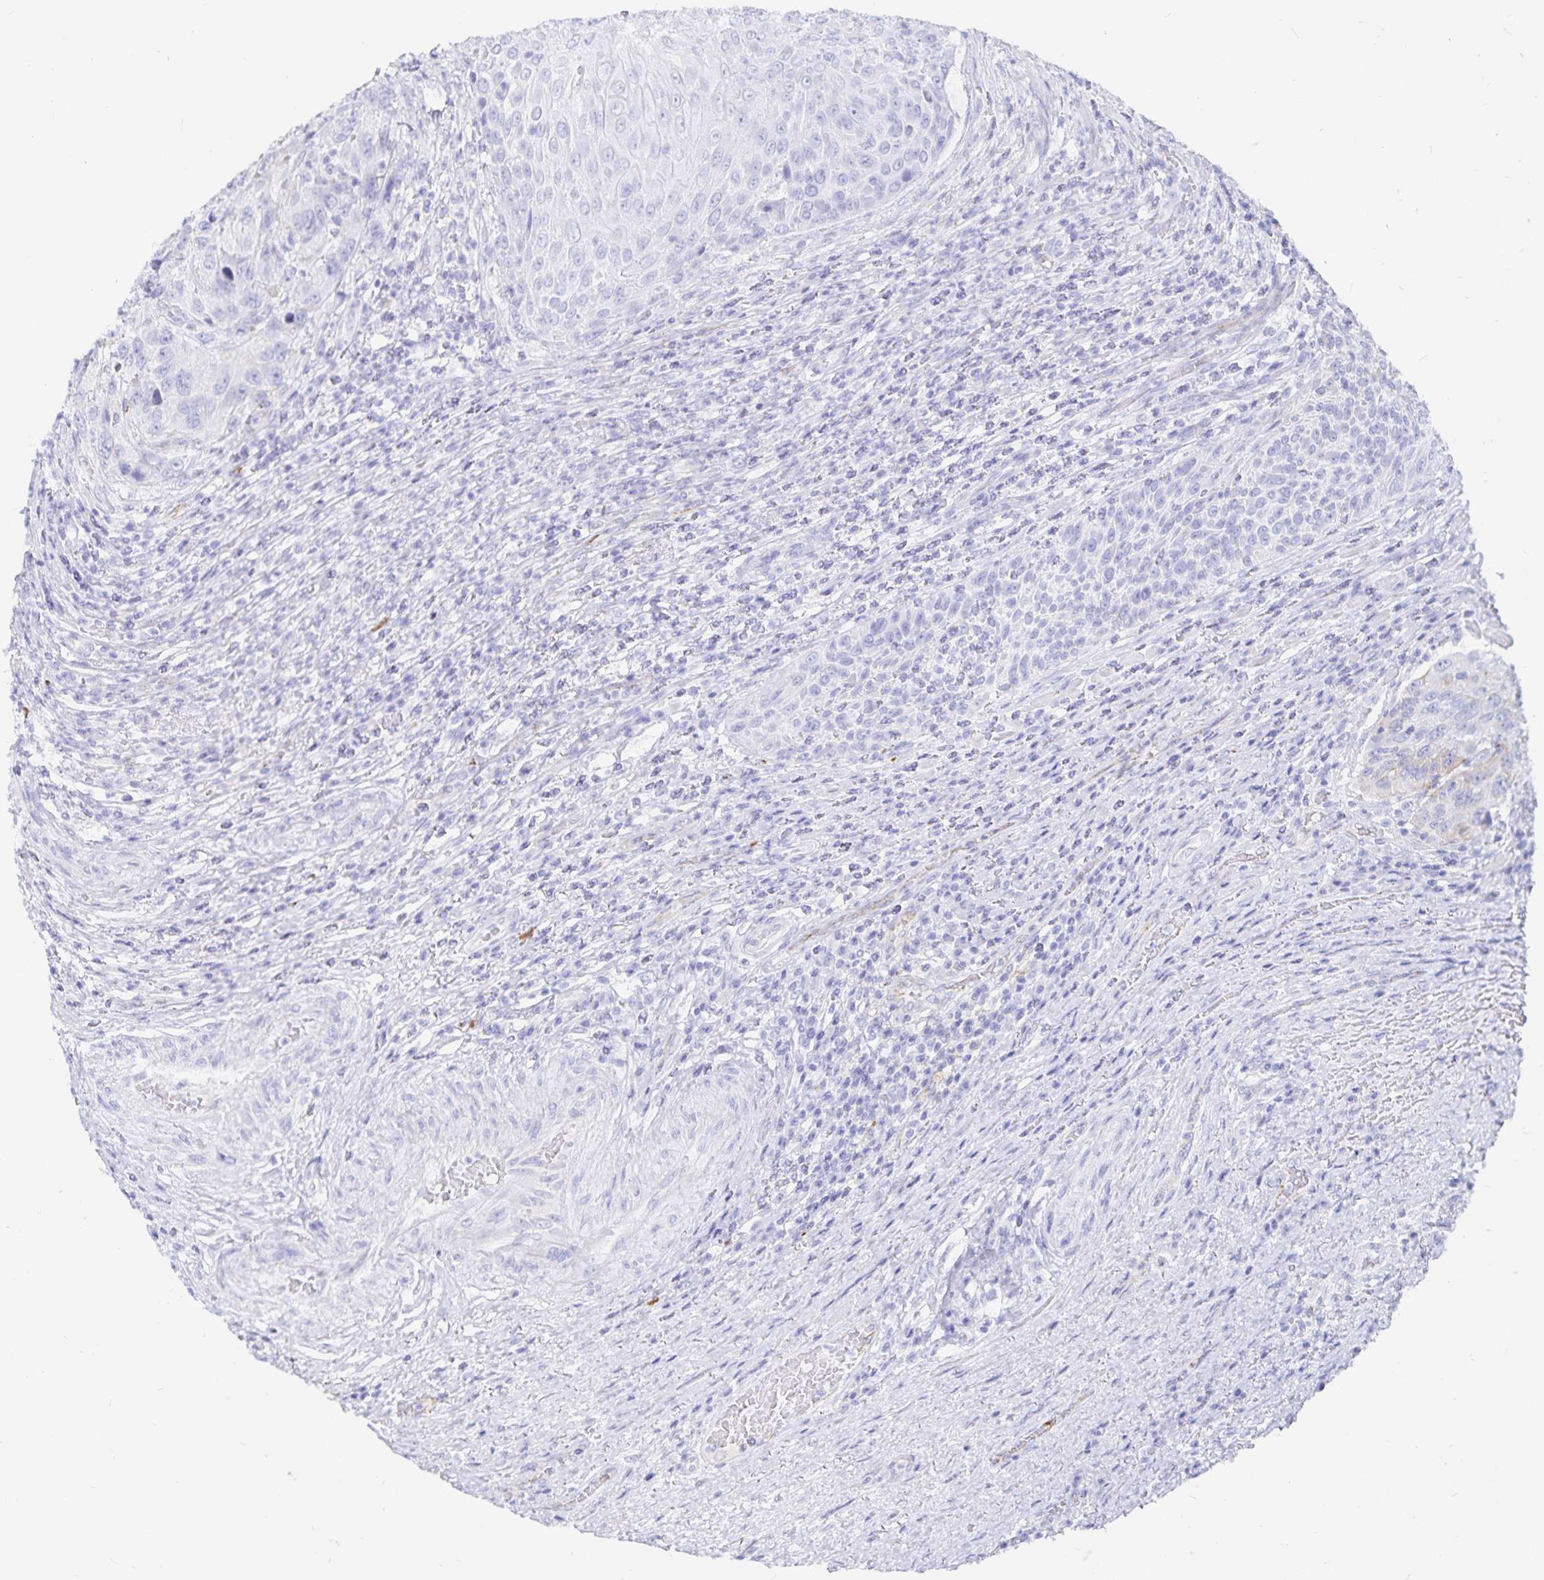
{"staining": {"intensity": "moderate", "quantity": "<25%", "location": "cytoplasmic/membranous"}, "tissue": "urothelial cancer", "cell_type": "Tumor cells", "image_type": "cancer", "snomed": [{"axis": "morphology", "description": "Urothelial carcinoma, High grade"}, {"axis": "topography", "description": "Urinary bladder"}], "caption": "Protein staining of urothelial carcinoma (high-grade) tissue exhibits moderate cytoplasmic/membranous staining in approximately <25% of tumor cells. (Stains: DAB in brown, nuclei in blue, Microscopy: brightfield microscopy at high magnification).", "gene": "INSL5", "patient": {"sex": "female", "age": 70}}